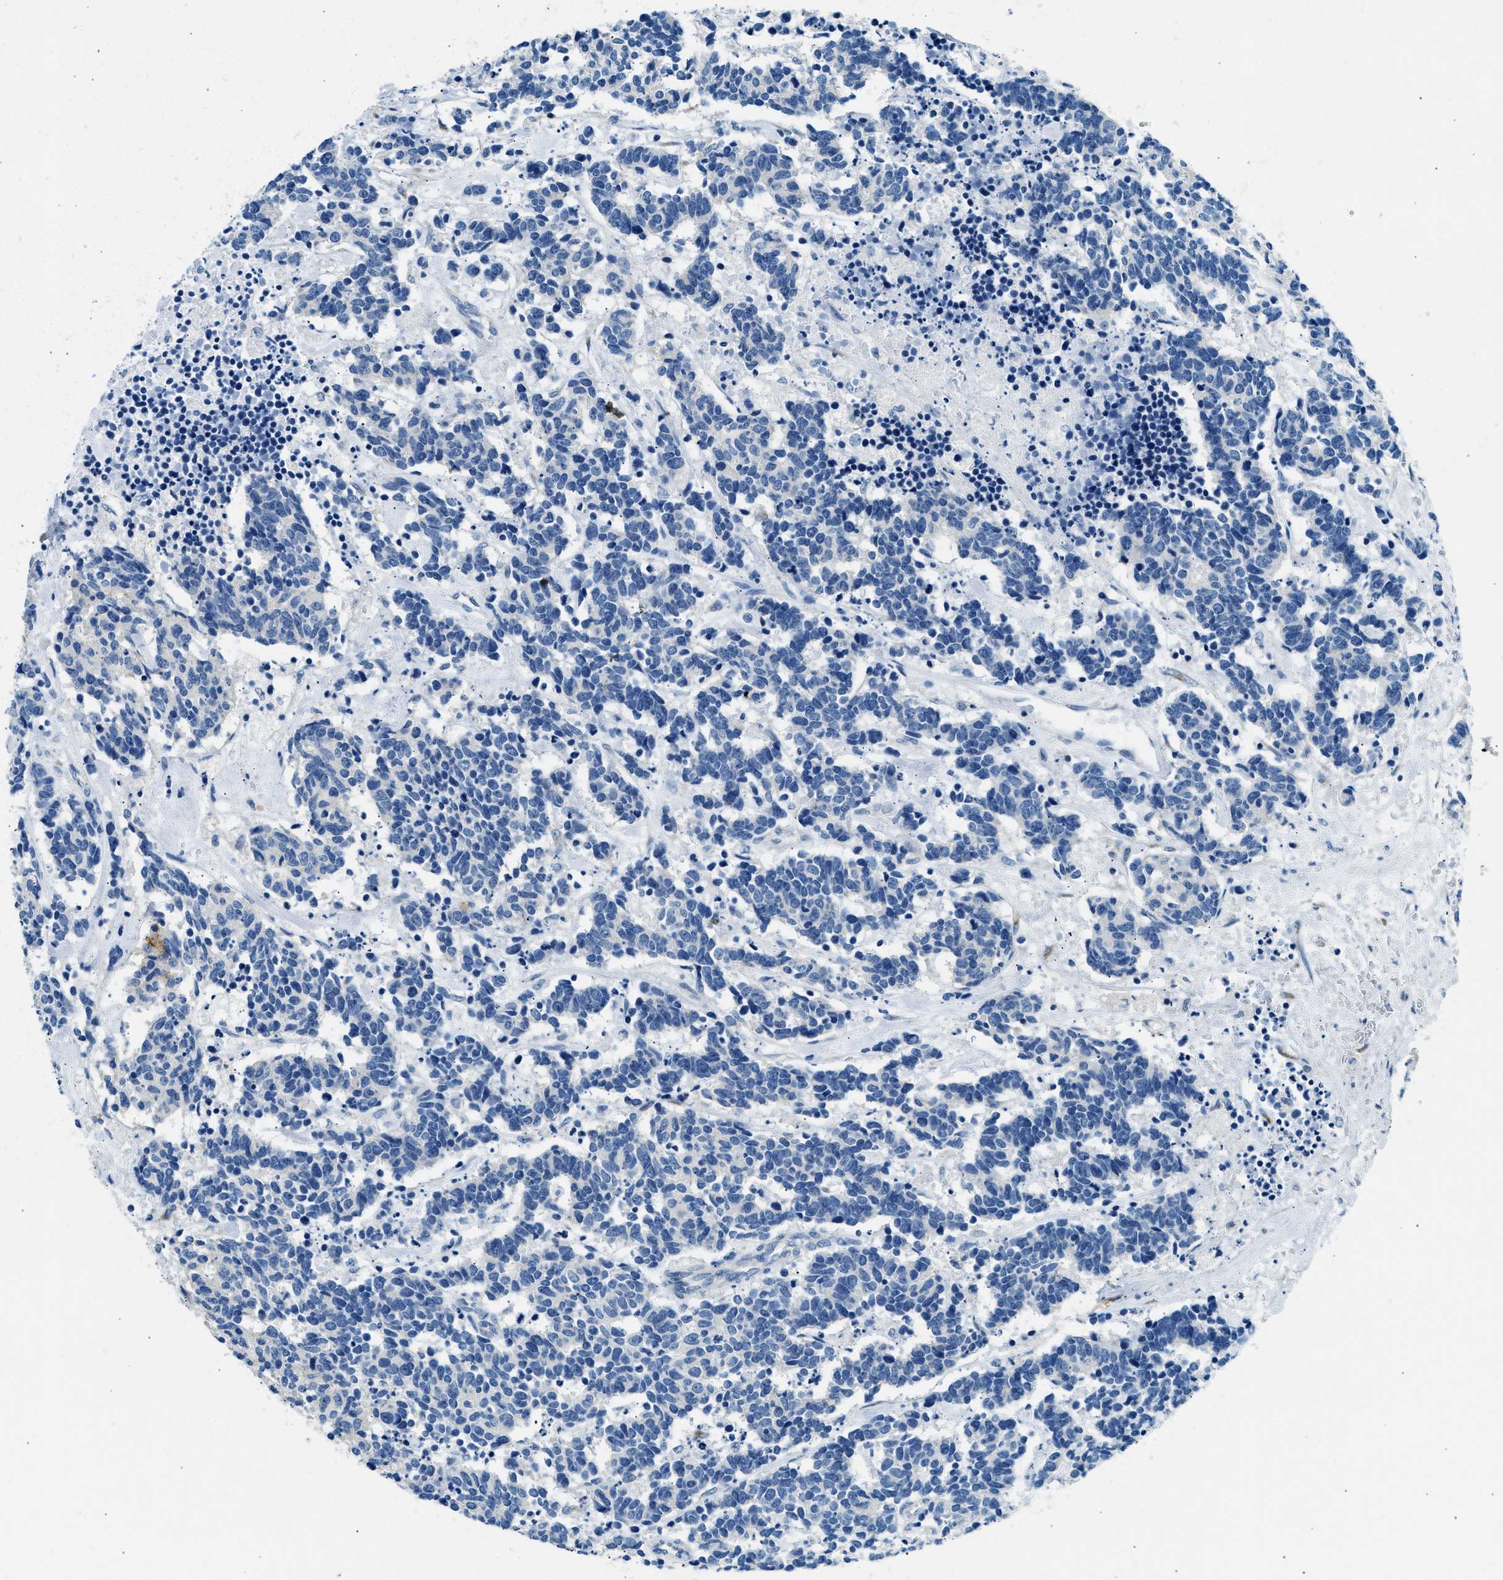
{"staining": {"intensity": "negative", "quantity": "none", "location": "none"}, "tissue": "carcinoid", "cell_type": "Tumor cells", "image_type": "cancer", "snomed": [{"axis": "morphology", "description": "Carcinoma, NOS"}, {"axis": "morphology", "description": "Carcinoid, malignant, NOS"}, {"axis": "topography", "description": "Urinary bladder"}], "caption": "Protein analysis of malignant carcinoid displays no significant staining in tumor cells.", "gene": "CLDN18", "patient": {"sex": "male", "age": 57}}